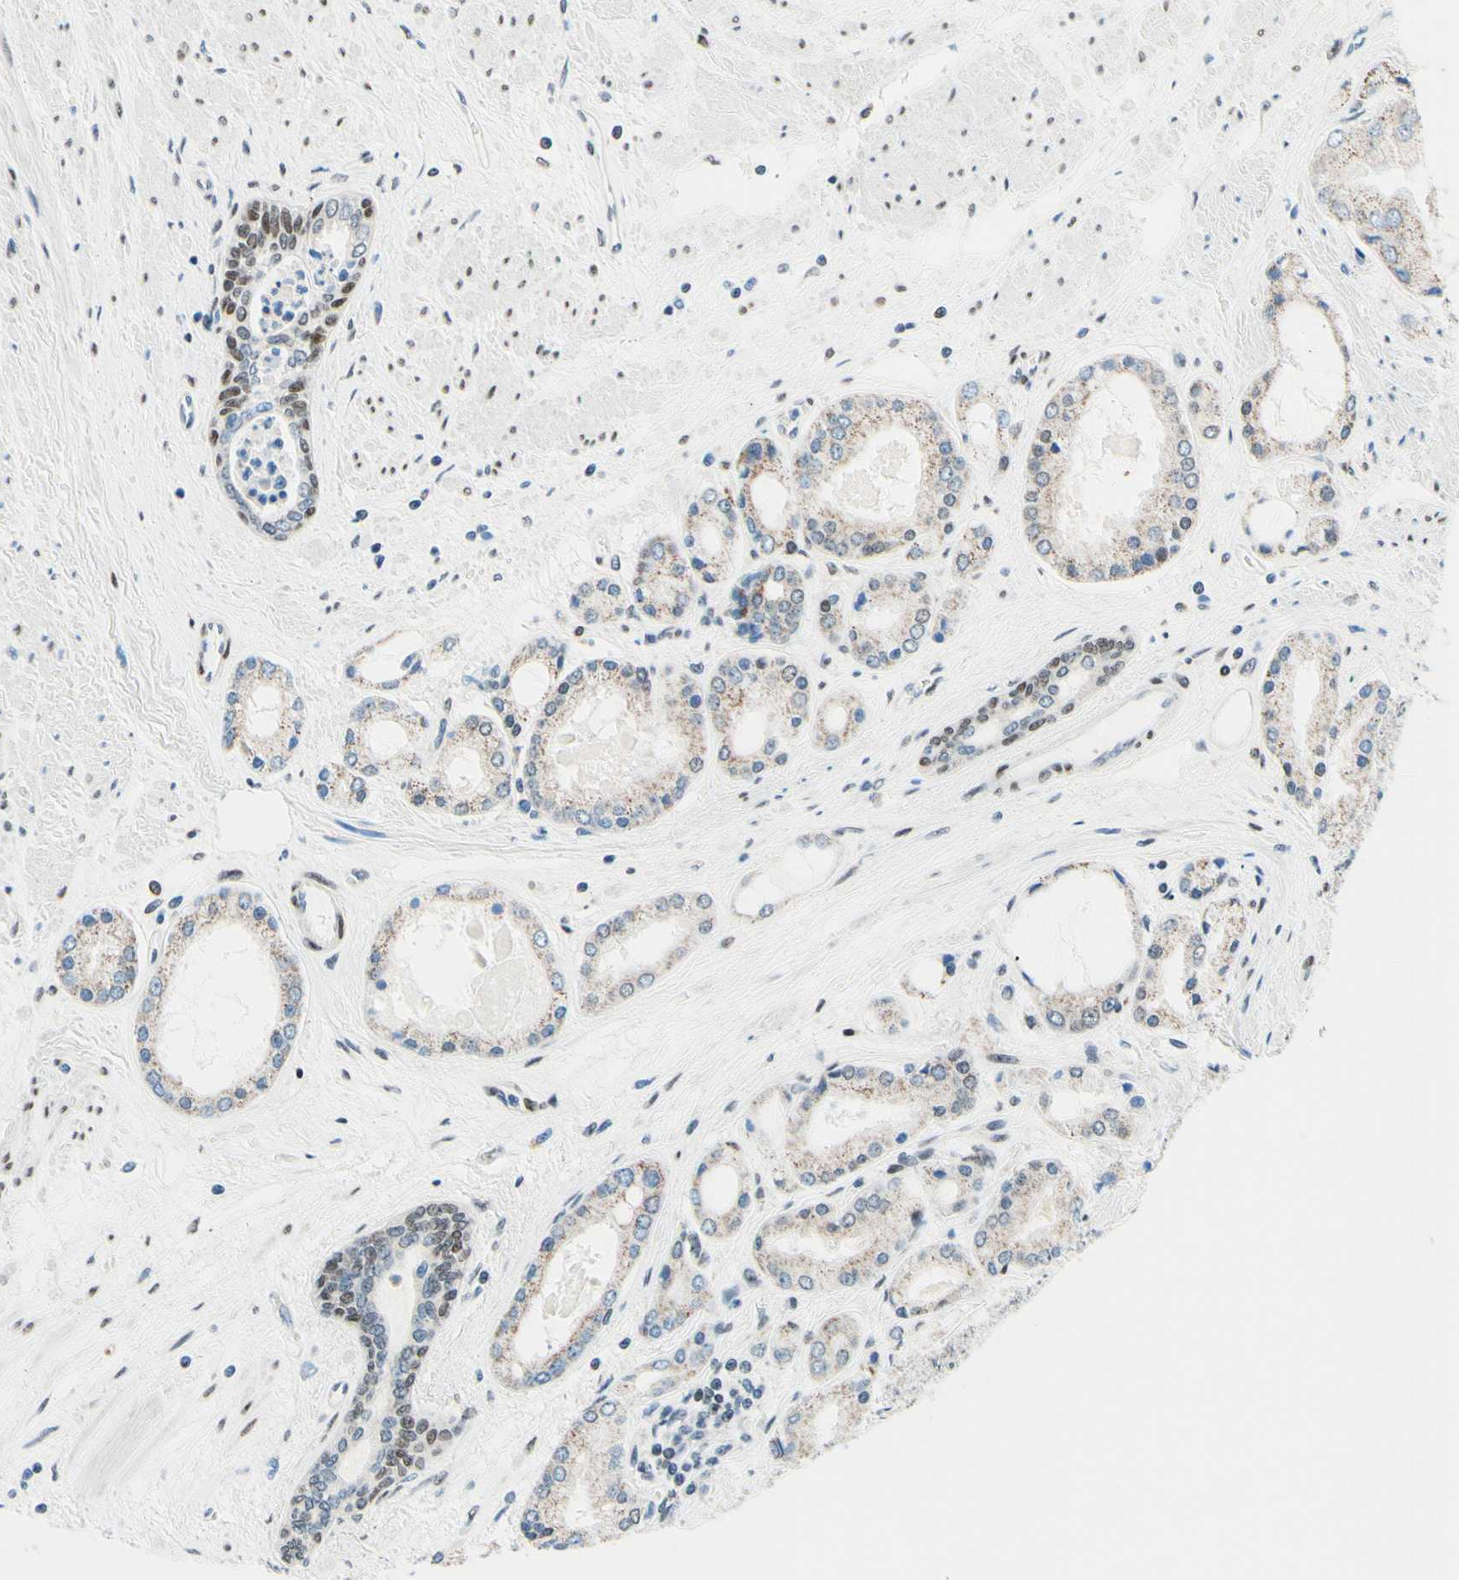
{"staining": {"intensity": "weak", "quantity": ">75%", "location": "cytoplasmic/membranous"}, "tissue": "prostate cancer", "cell_type": "Tumor cells", "image_type": "cancer", "snomed": [{"axis": "morphology", "description": "Adenocarcinoma, High grade"}, {"axis": "topography", "description": "Prostate"}], "caption": "DAB (3,3'-diaminobenzidine) immunohistochemical staining of prostate adenocarcinoma (high-grade) reveals weak cytoplasmic/membranous protein expression in about >75% of tumor cells. (IHC, brightfield microscopy, high magnification).", "gene": "CBX7", "patient": {"sex": "male", "age": 59}}